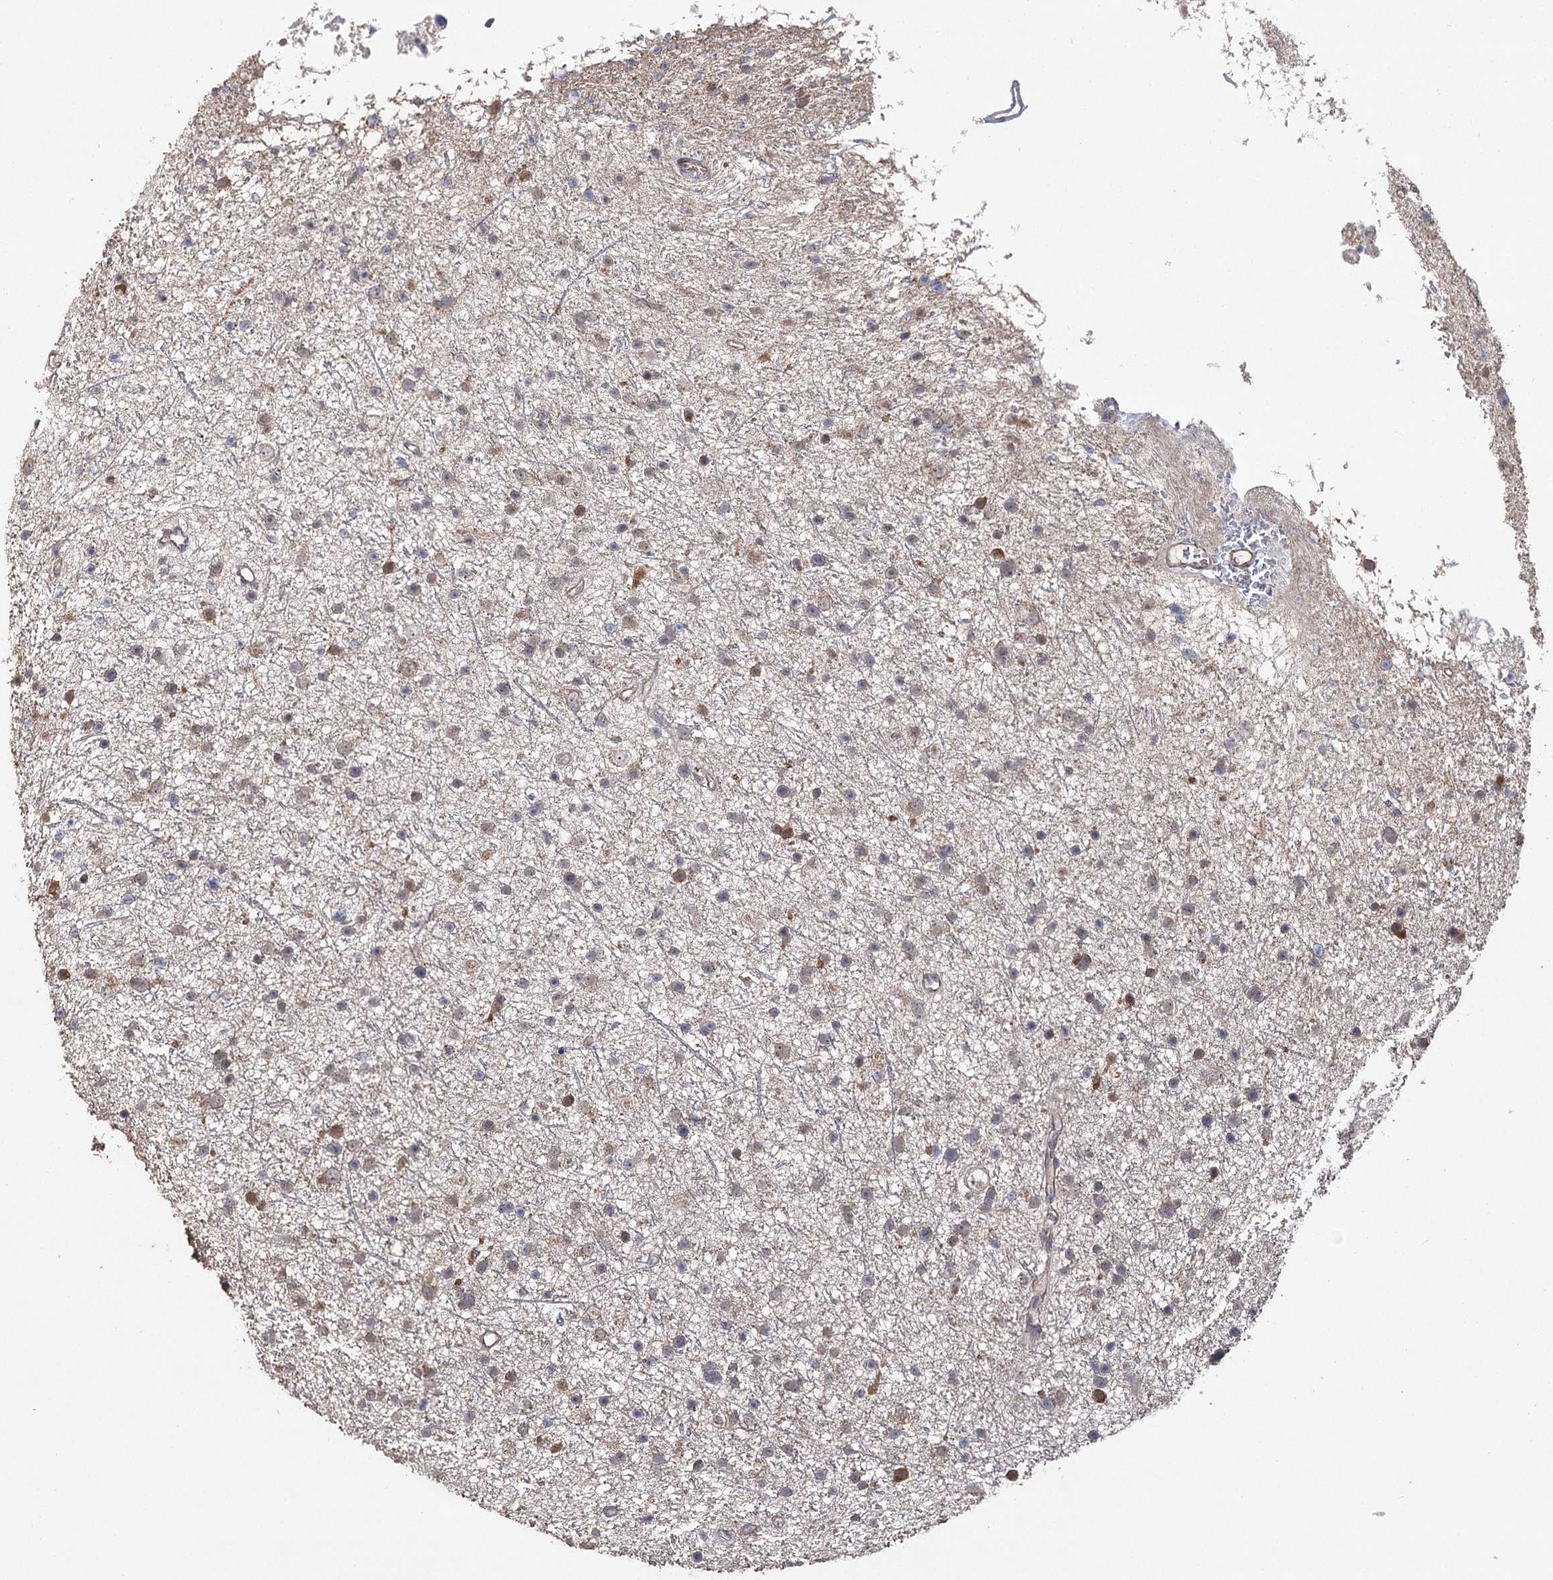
{"staining": {"intensity": "weak", "quantity": "25%-75%", "location": "cytoplasmic/membranous,nuclear"}, "tissue": "glioma", "cell_type": "Tumor cells", "image_type": "cancer", "snomed": [{"axis": "morphology", "description": "Glioma, malignant, Low grade"}, {"axis": "topography", "description": "Cerebral cortex"}], "caption": "Glioma stained with a protein marker displays weak staining in tumor cells.", "gene": "AURKC", "patient": {"sex": "female", "age": 39}}